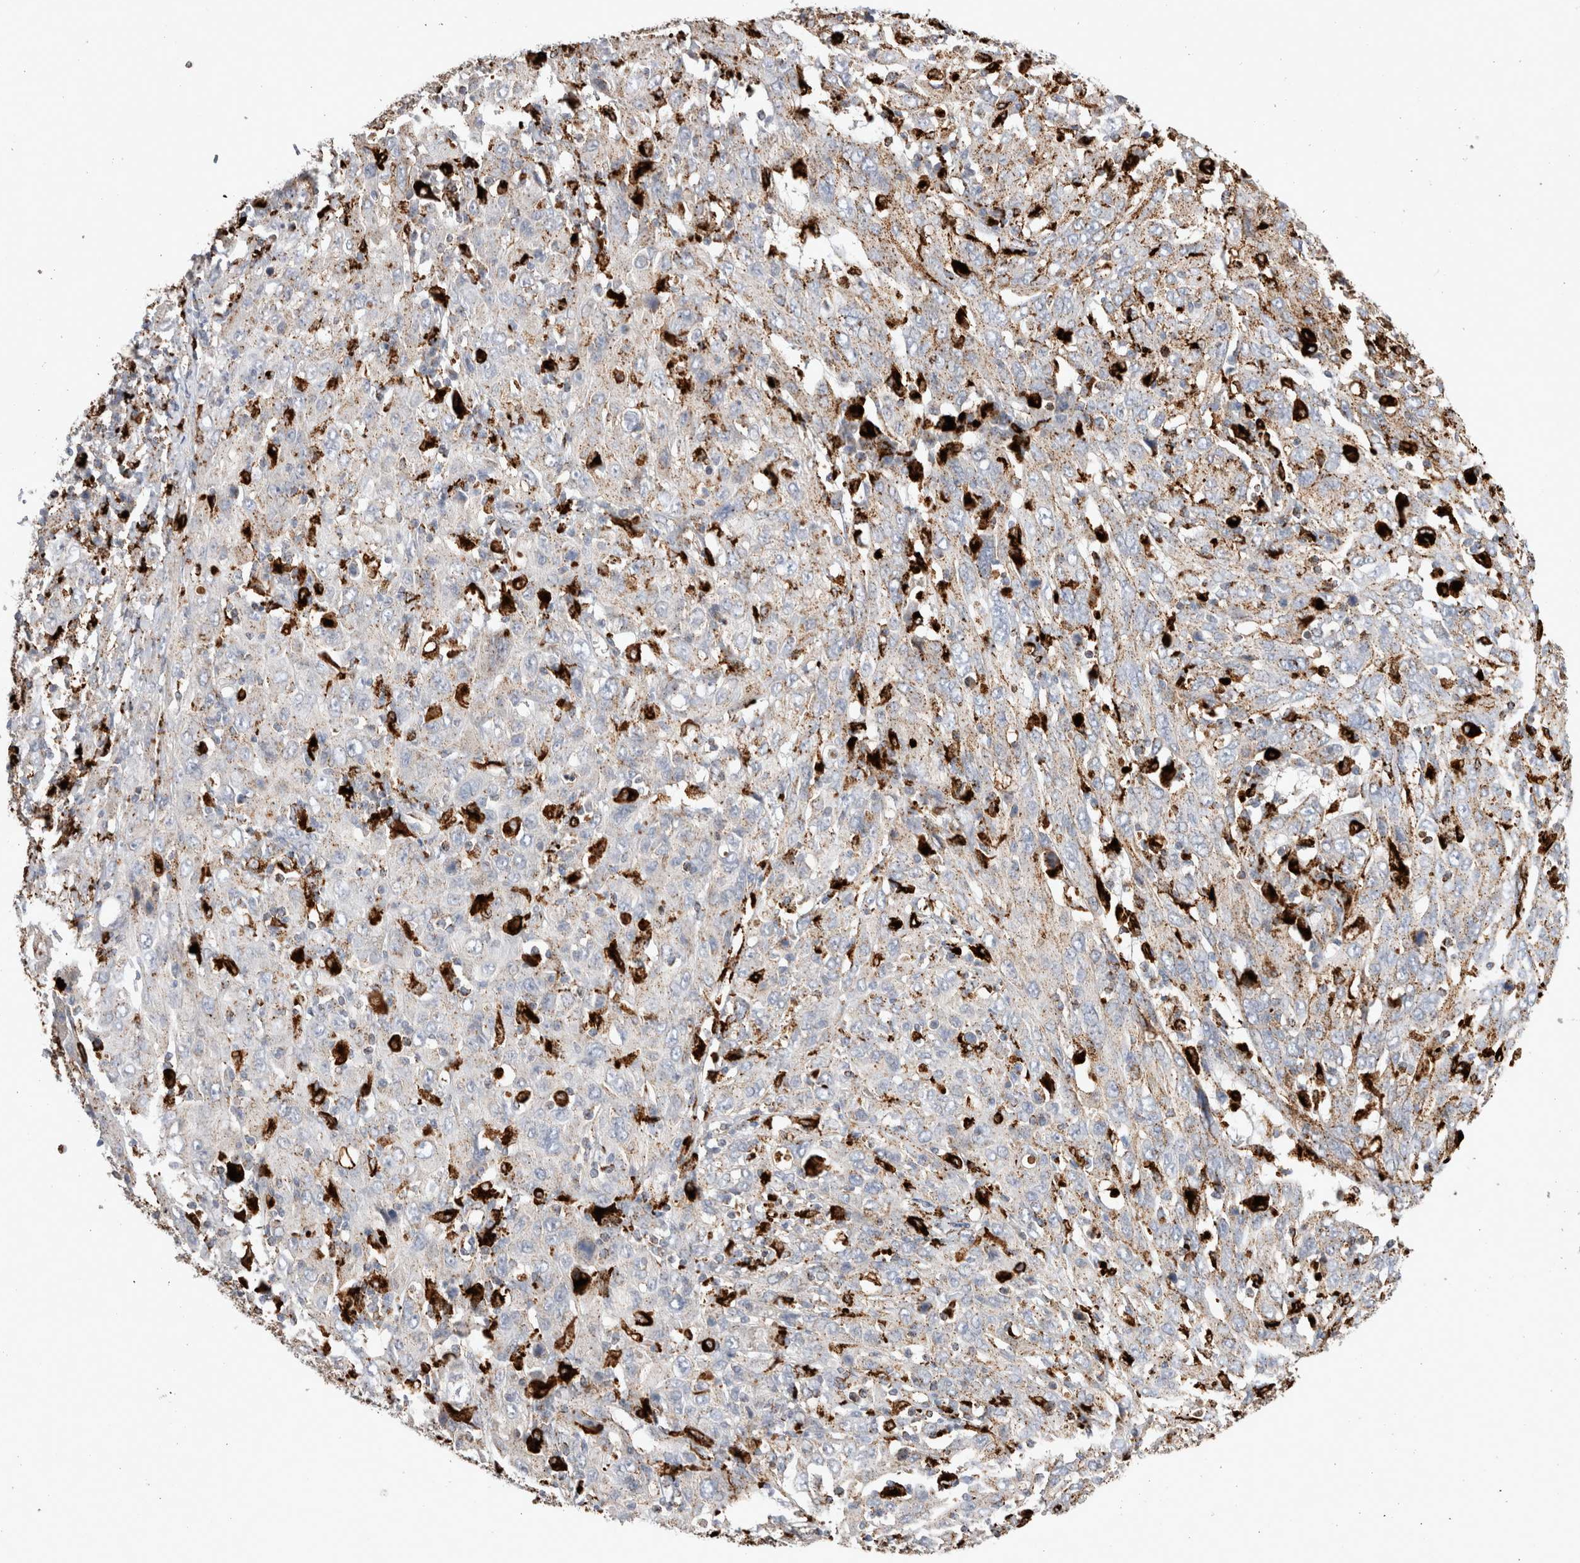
{"staining": {"intensity": "moderate", "quantity": "25%-75%", "location": "cytoplasmic/membranous"}, "tissue": "cervical cancer", "cell_type": "Tumor cells", "image_type": "cancer", "snomed": [{"axis": "morphology", "description": "Squamous cell carcinoma, NOS"}, {"axis": "topography", "description": "Cervix"}], "caption": "The image reveals a brown stain indicating the presence of a protein in the cytoplasmic/membranous of tumor cells in squamous cell carcinoma (cervical). The staining was performed using DAB to visualize the protein expression in brown, while the nuclei were stained in blue with hematoxylin (Magnification: 20x).", "gene": "CTSA", "patient": {"sex": "female", "age": 46}}